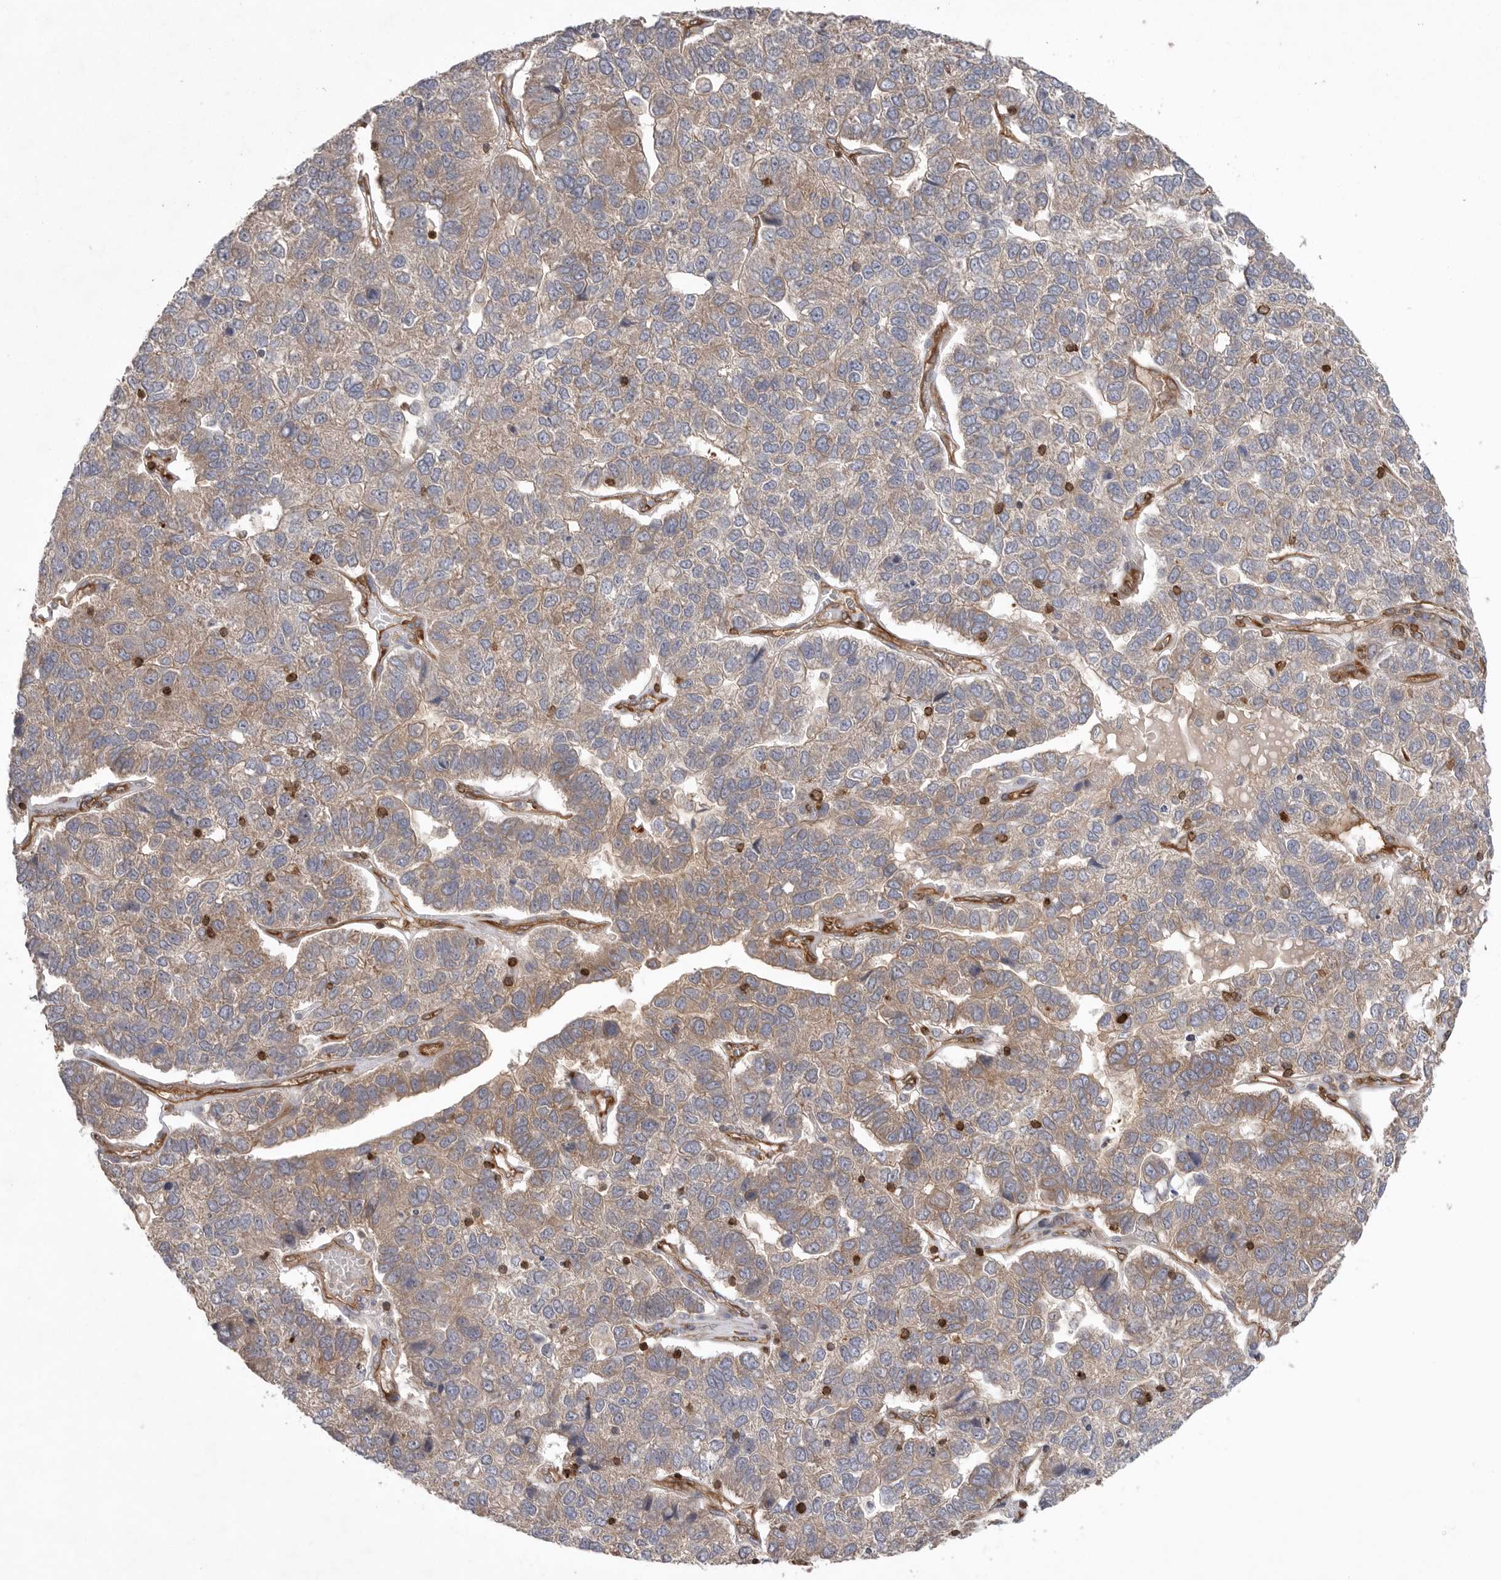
{"staining": {"intensity": "weak", "quantity": ">75%", "location": "cytoplasmic/membranous"}, "tissue": "pancreatic cancer", "cell_type": "Tumor cells", "image_type": "cancer", "snomed": [{"axis": "morphology", "description": "Adenocarcinoma, NOS"}, {"axis": "topography", "description": "Pancreas"}], "caption": "Protein expression analysis of human pancreatic adenocarcinoma reveals weak cytoplasmic/membranous expression in approximately >75% of tumor cells.", "gene": "PRKCH", "patient": {"sex": "female", "age": 61}}